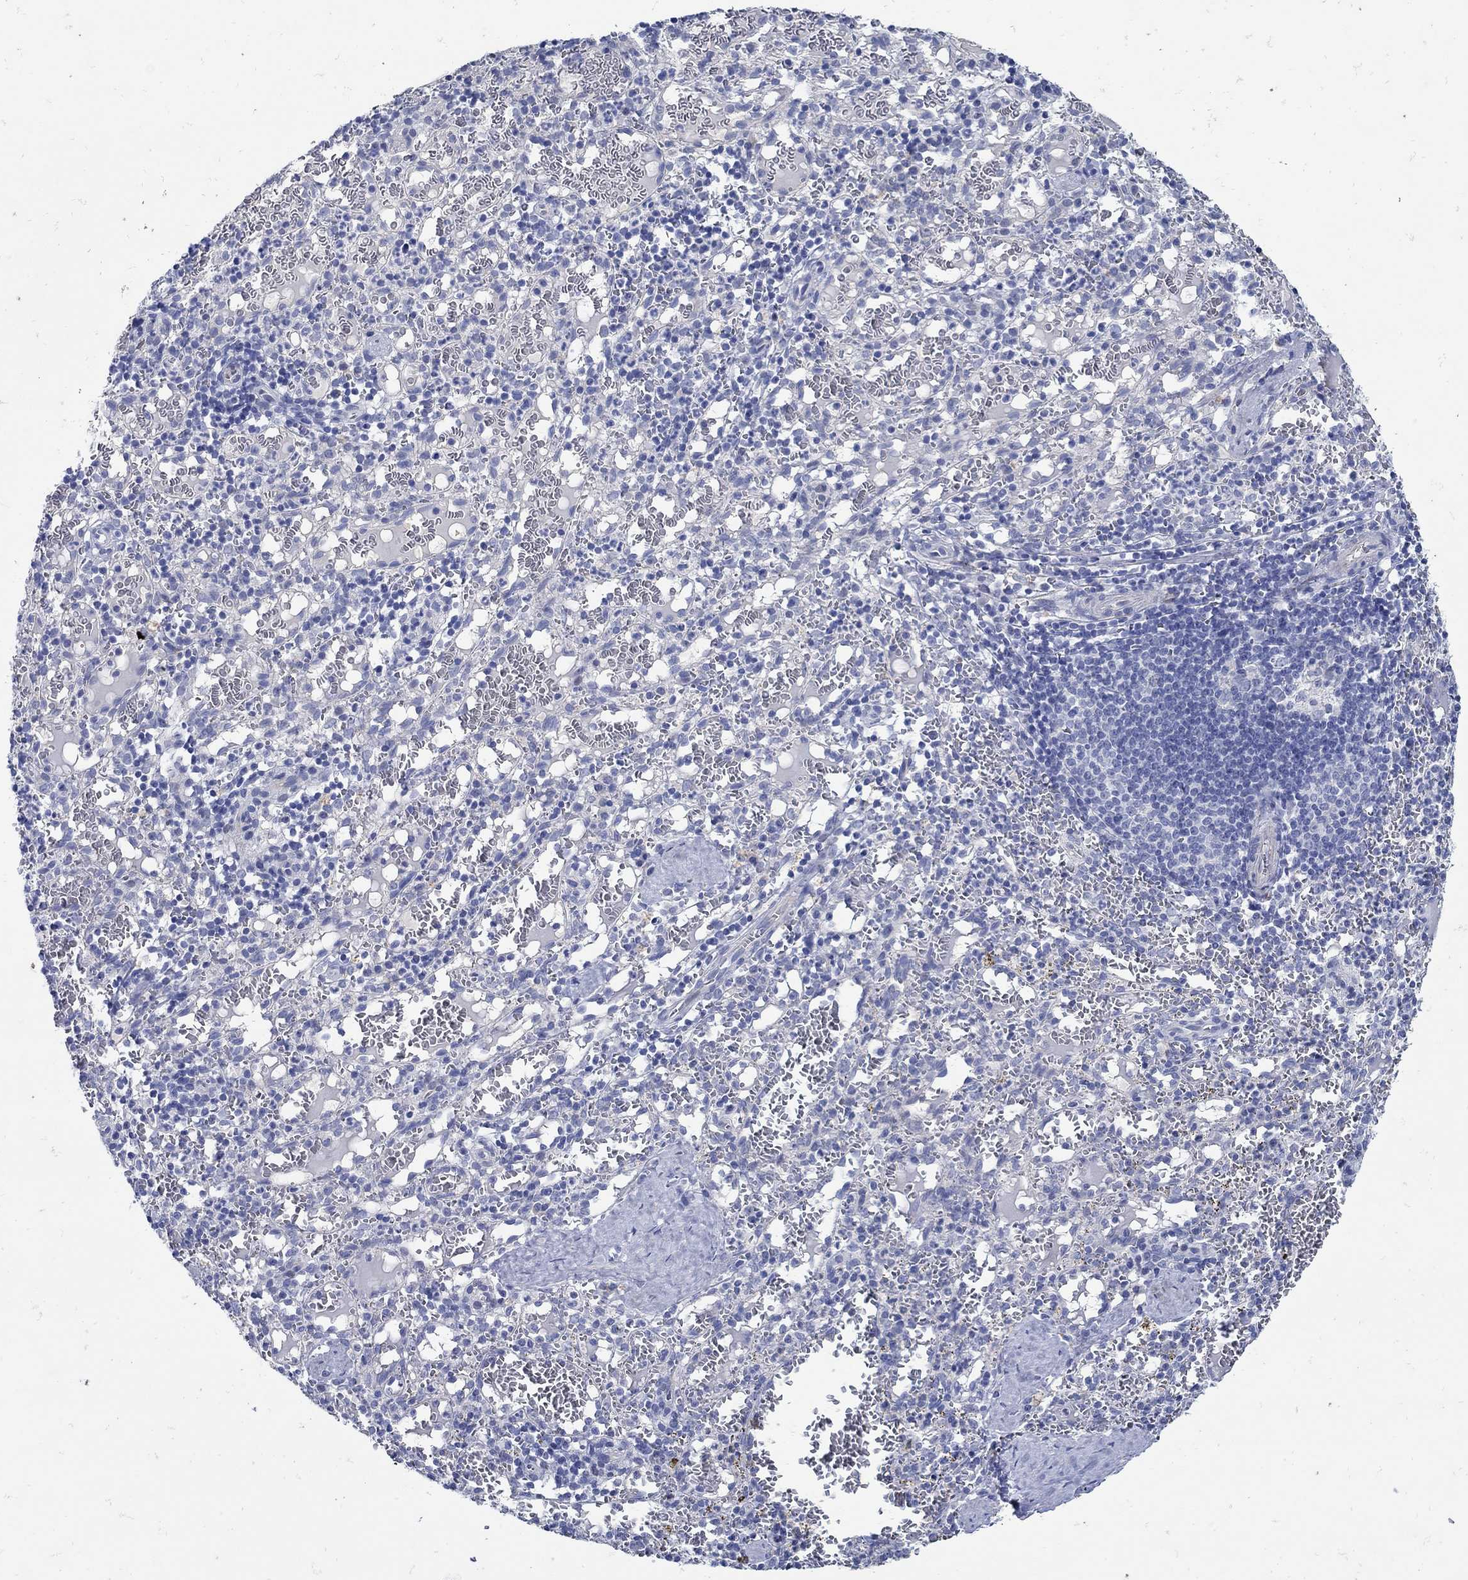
{"staining": {"intensity": "negative", "quantity": "none", "location": "none"}, "tissue": "spleen", "cell_type": "Cells in red pulp", "image_type": "normal", "snomed": [{"axis": "morphology", "description": "Normal tissue, NOS"}, {"axis": "topography", "description": "Spleen"}], "caption": "Spleen stained for a protein using immunohistochemistry demonstrates no positivity cells in red pulp.", "gene": "NOS1", "patient": {"sex": "male", "age": 11}}